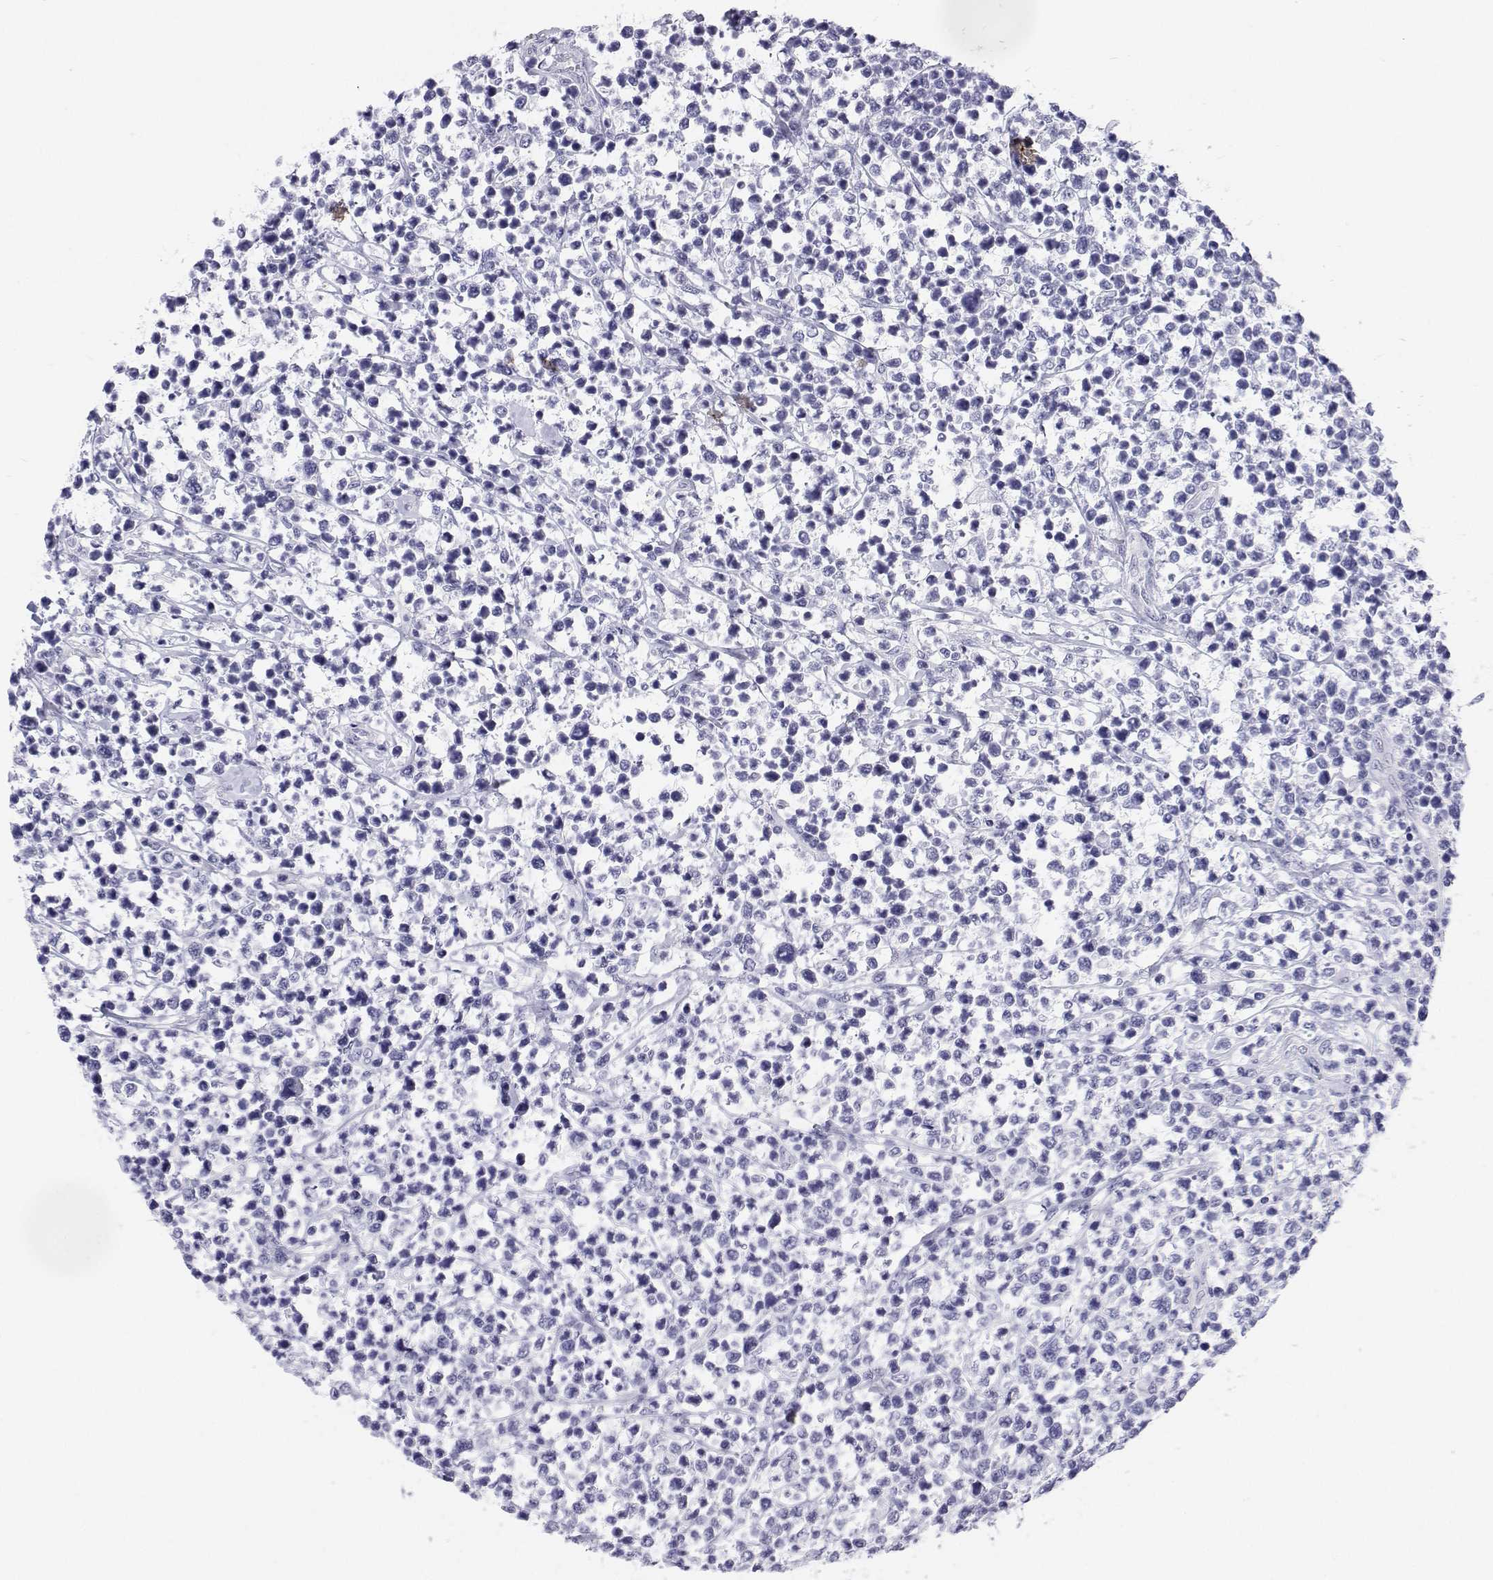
{"staining": {"intensity": "negative", "quantity": "none", "location": "none"}, "tissue": "lymphoma", "cell_type": "Tumor cells", "image_type": "cancer", "snomed": [{"axis": "morphology", "description": "Malignant lymphoma, non-Hodgkin's type, High grade"}, {"axis": "topography", "description": "Soft tissue"}], "caption": "DAB (3,3'-diaminobenzidine) immunohistochemical staining of lymphoma displays no significant positivity in tumor cells.", "gene": "BHMT", "patient": {"sex": "female", "age": 56}}